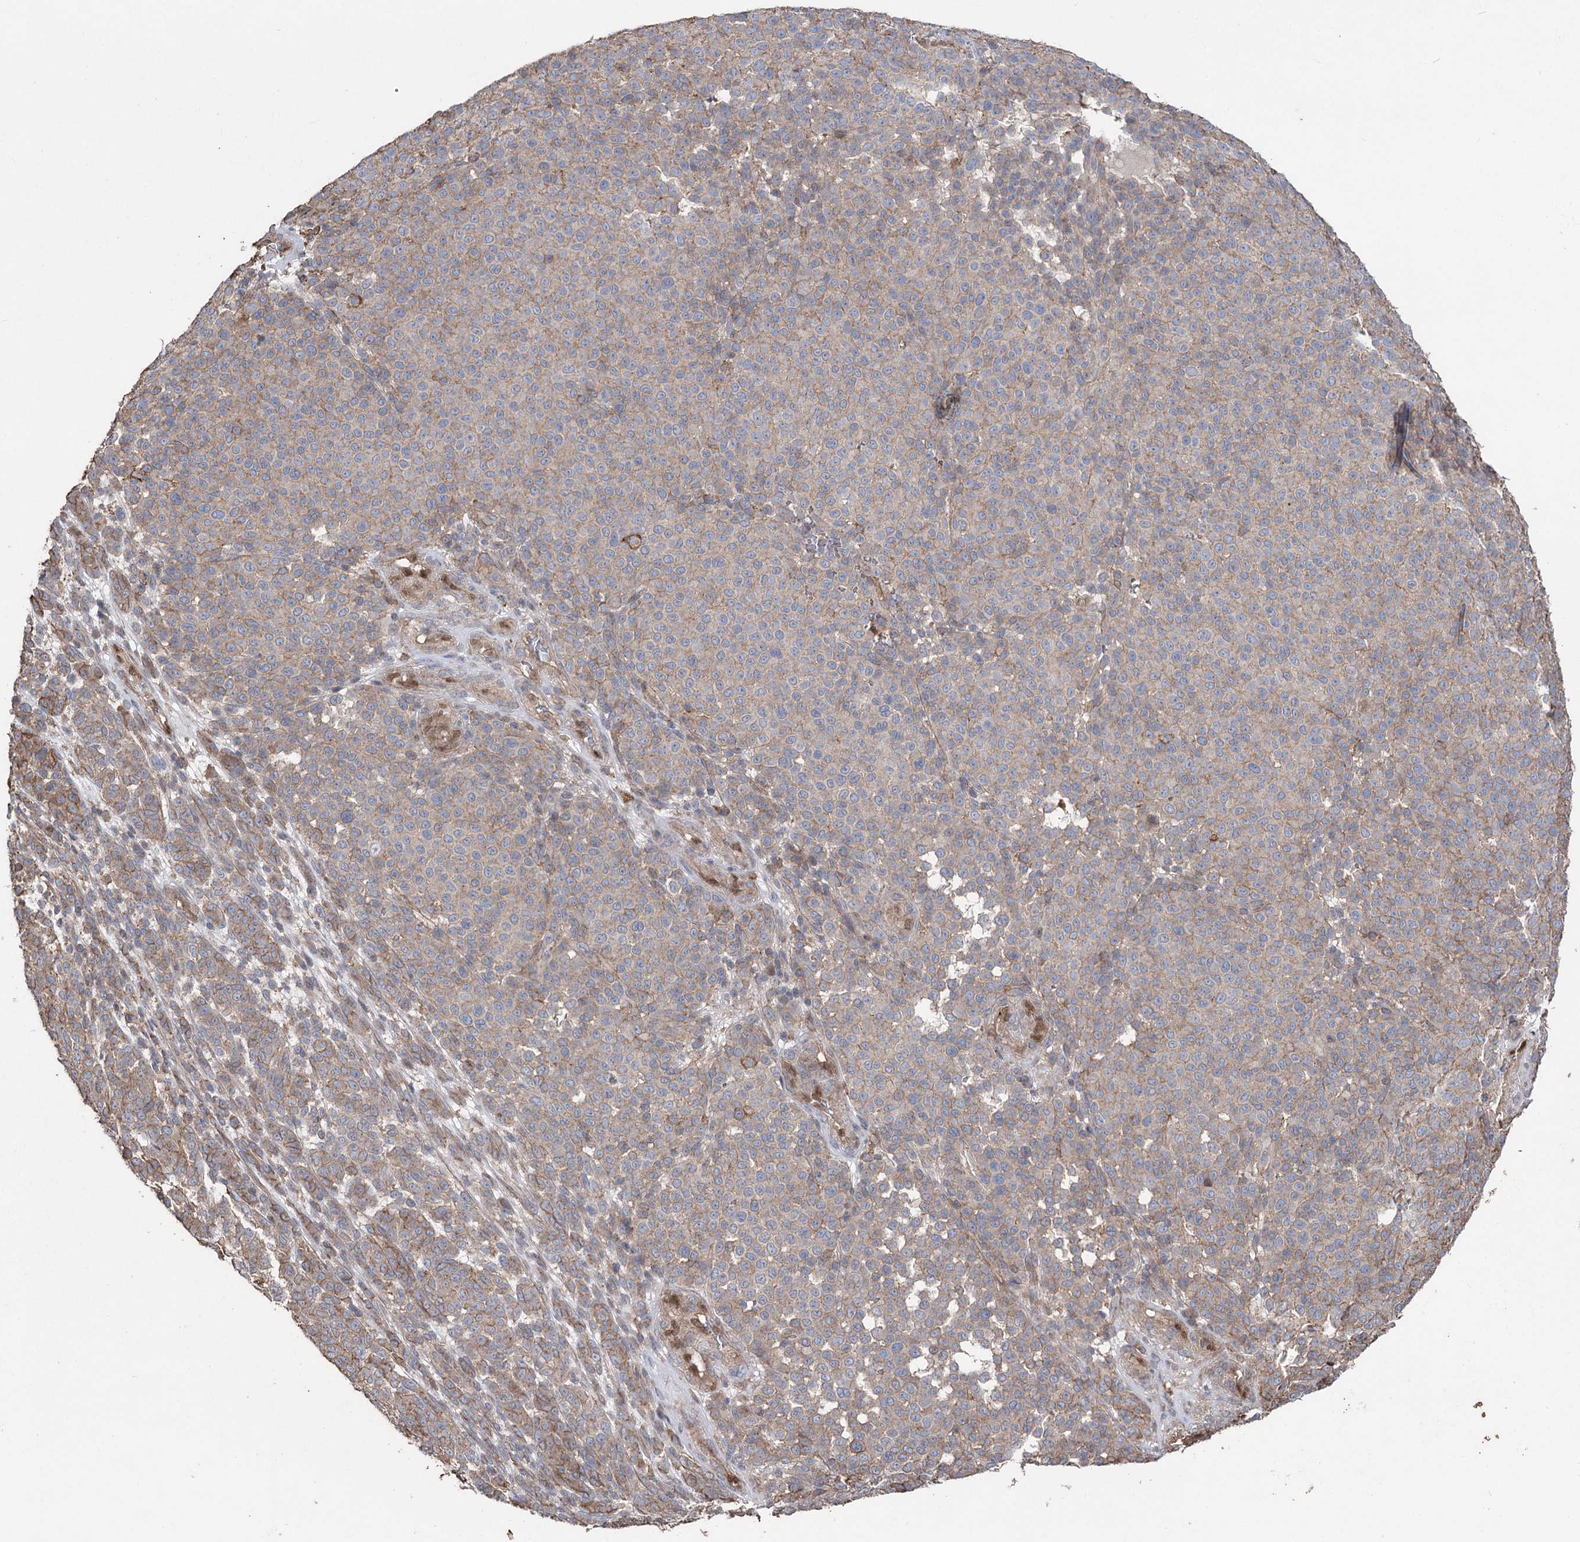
{"staining": {"intensity": "weak", "quantity": "25%-75%", "location": "cytoplasmic/membranous"}, "tissue": "melanoma", "cell_type": "Tumor cells", "image_type": "cancer", "snomed": [{"axis": "morphology", "description": "Malignant melanoma, NOS"}, {"axis": "topography", "description": "Skin"}], "caption": "This micrograph shows melanoma stained with IHC to label a protein in brown. The cytoplasmic/membranous of tumor cells show weak positivity for the protein. Nuclei are counter-stained blue.", "gene": "FAM13B", "patient": {"sex": "male", "age": 49}}